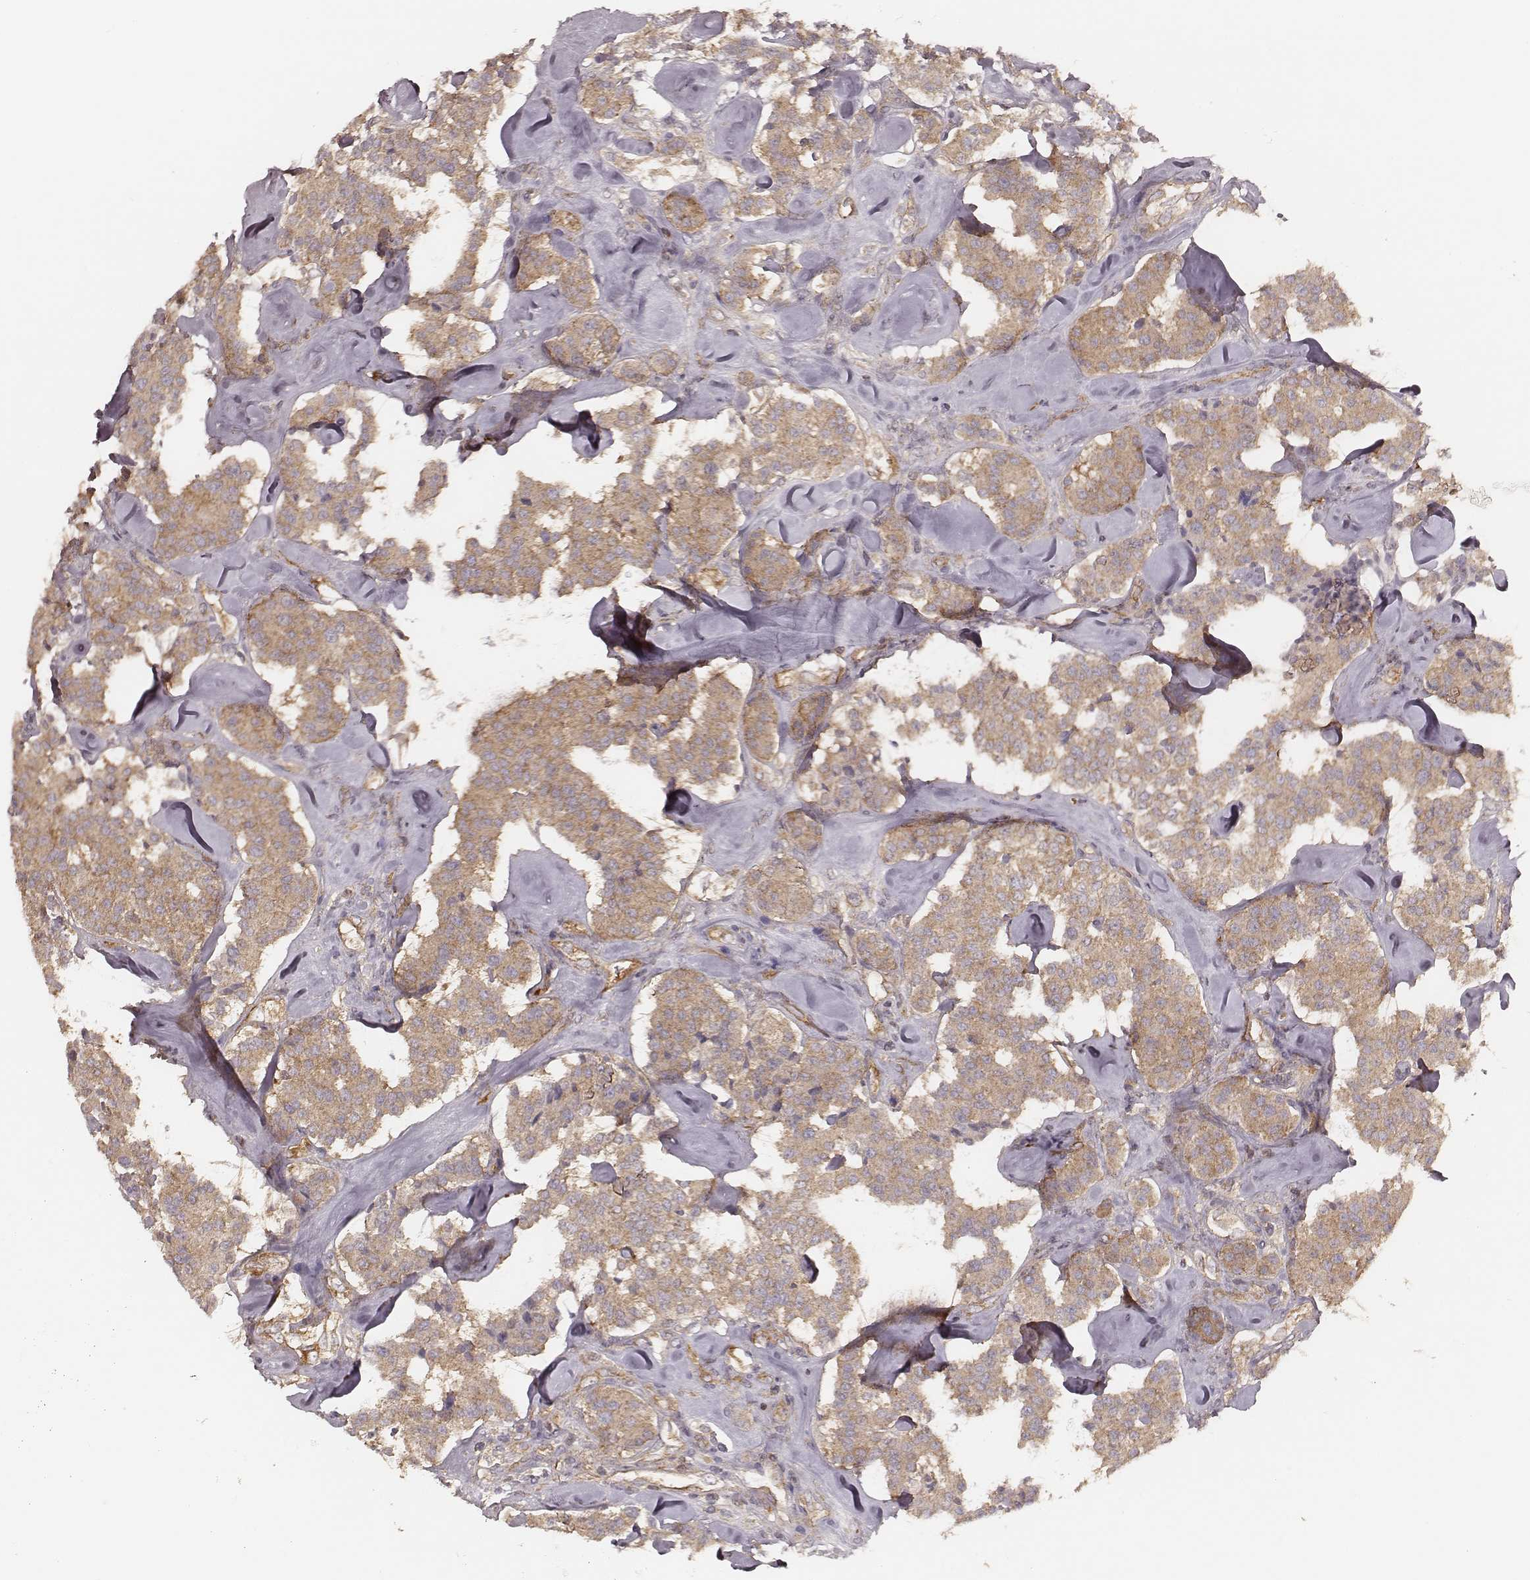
{"staining": {"intensity": "weak", "quantity": ">75%", "location": "cytoplasmic/membranous"}, "tissue": "carcinoid", "cell_type": "Tumor cells", "image_type": "cancer", "snomed": [{"axis": "morphology", "description": "Carcinoid, malignant, NOS"}, {"axis": "topography", "description": "Pancreas"}], "caption": "Protein positivity by immunohistochemistry (IHC) displays weak cytoplasmic/membranous expression in approximately >75% of tumor cells in malignant carcinoid.", "gene": "CARS1", "patient": {"sex": "male", "age": 41}}